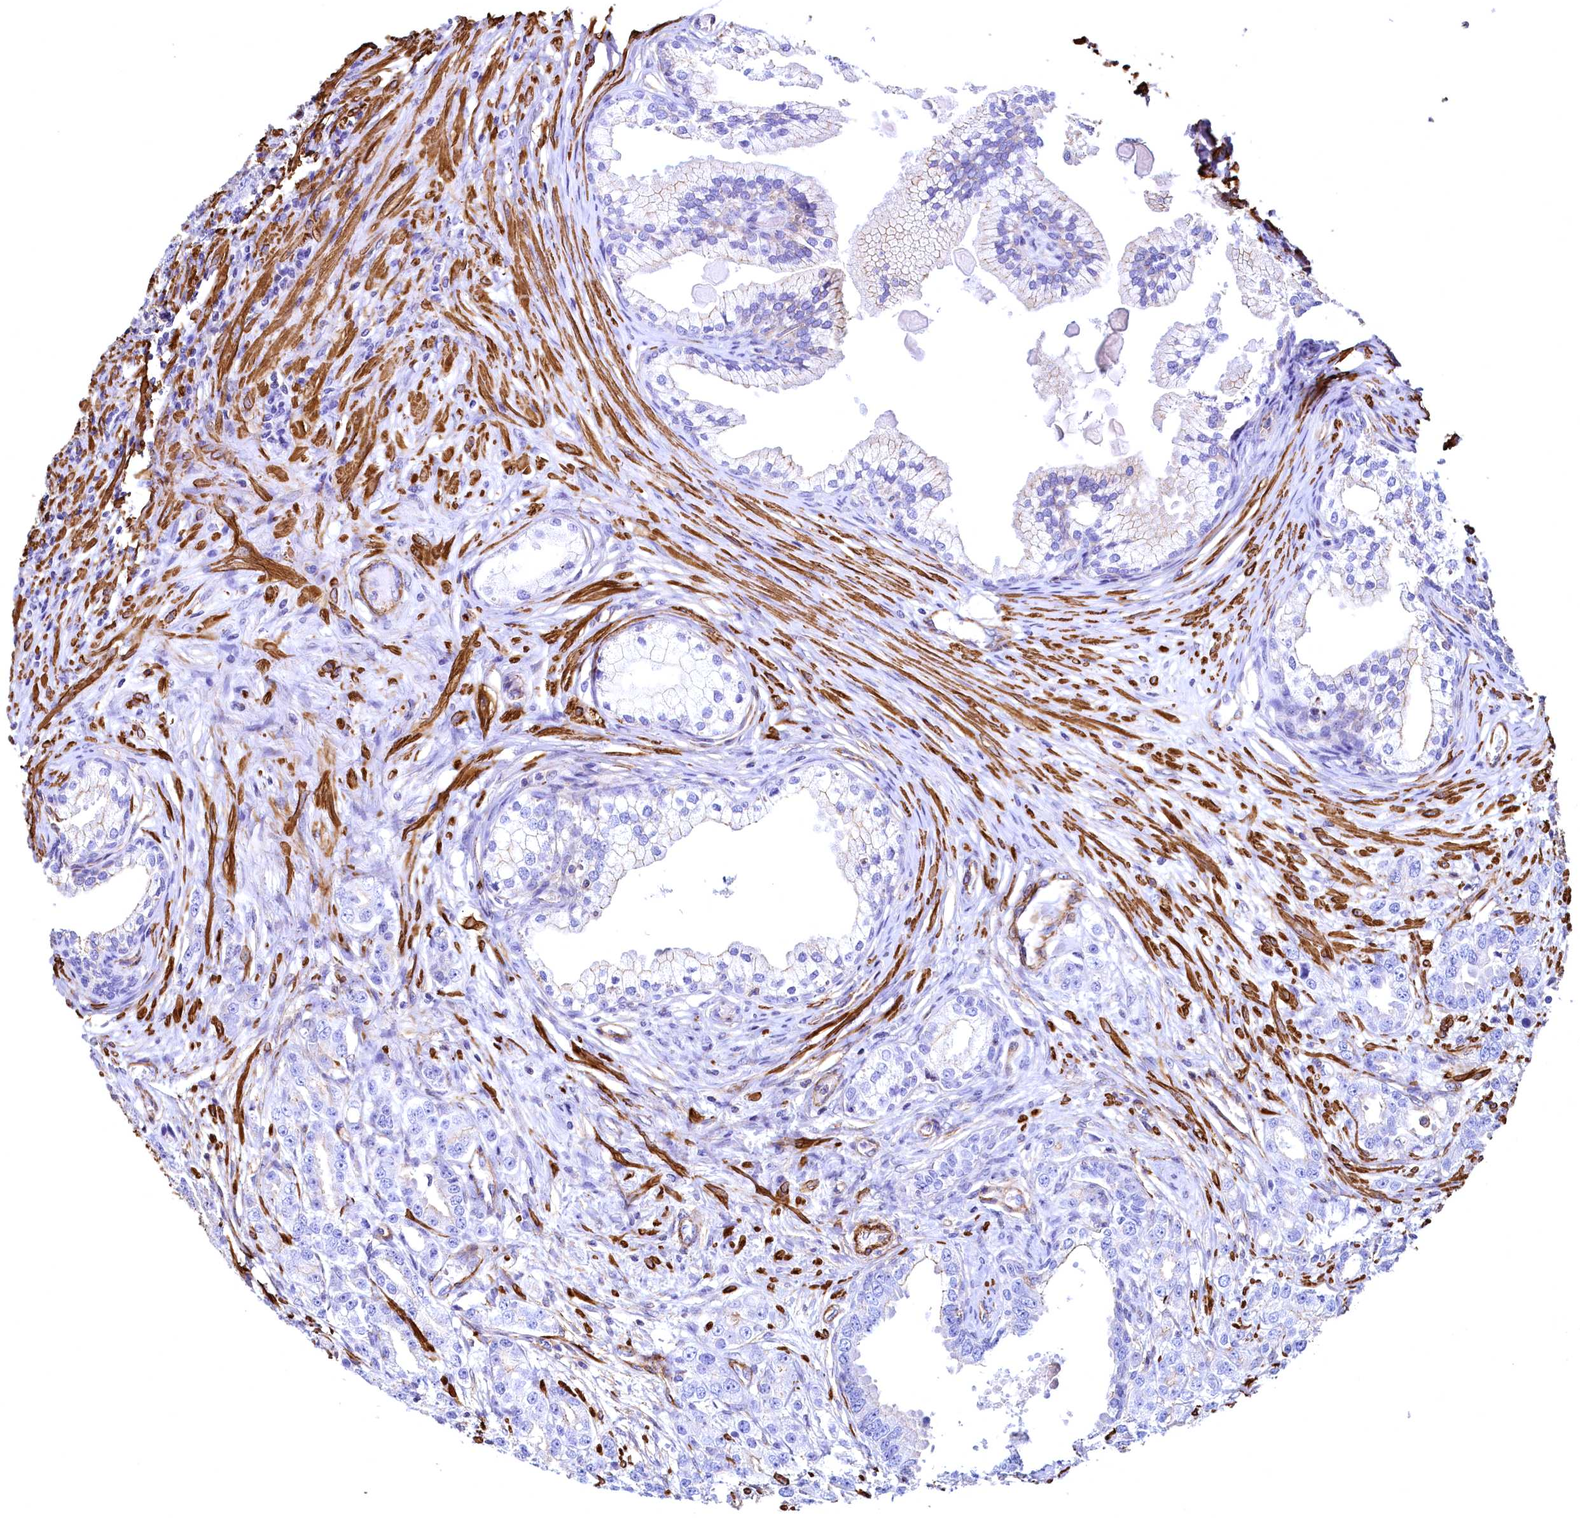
{"staining": {"intensity": "negative", "quantity": "none", "location": "none"}, "tissue": "prostate cancer", "cell_type": "Tumor cells", "image_type": "cancer", "snomed": [{"axis": "morphology", "description": "Adenocarcinoma, High grade"}, {"axis": "topography", "description": "Prostate"}], "caption": "Image shows no protein staining in tumor cells of prostate cancer (high-grade adenocarcinoma) tissue.", "gene": "THBS1", "patient": {"sex": "male", "age": 69}}